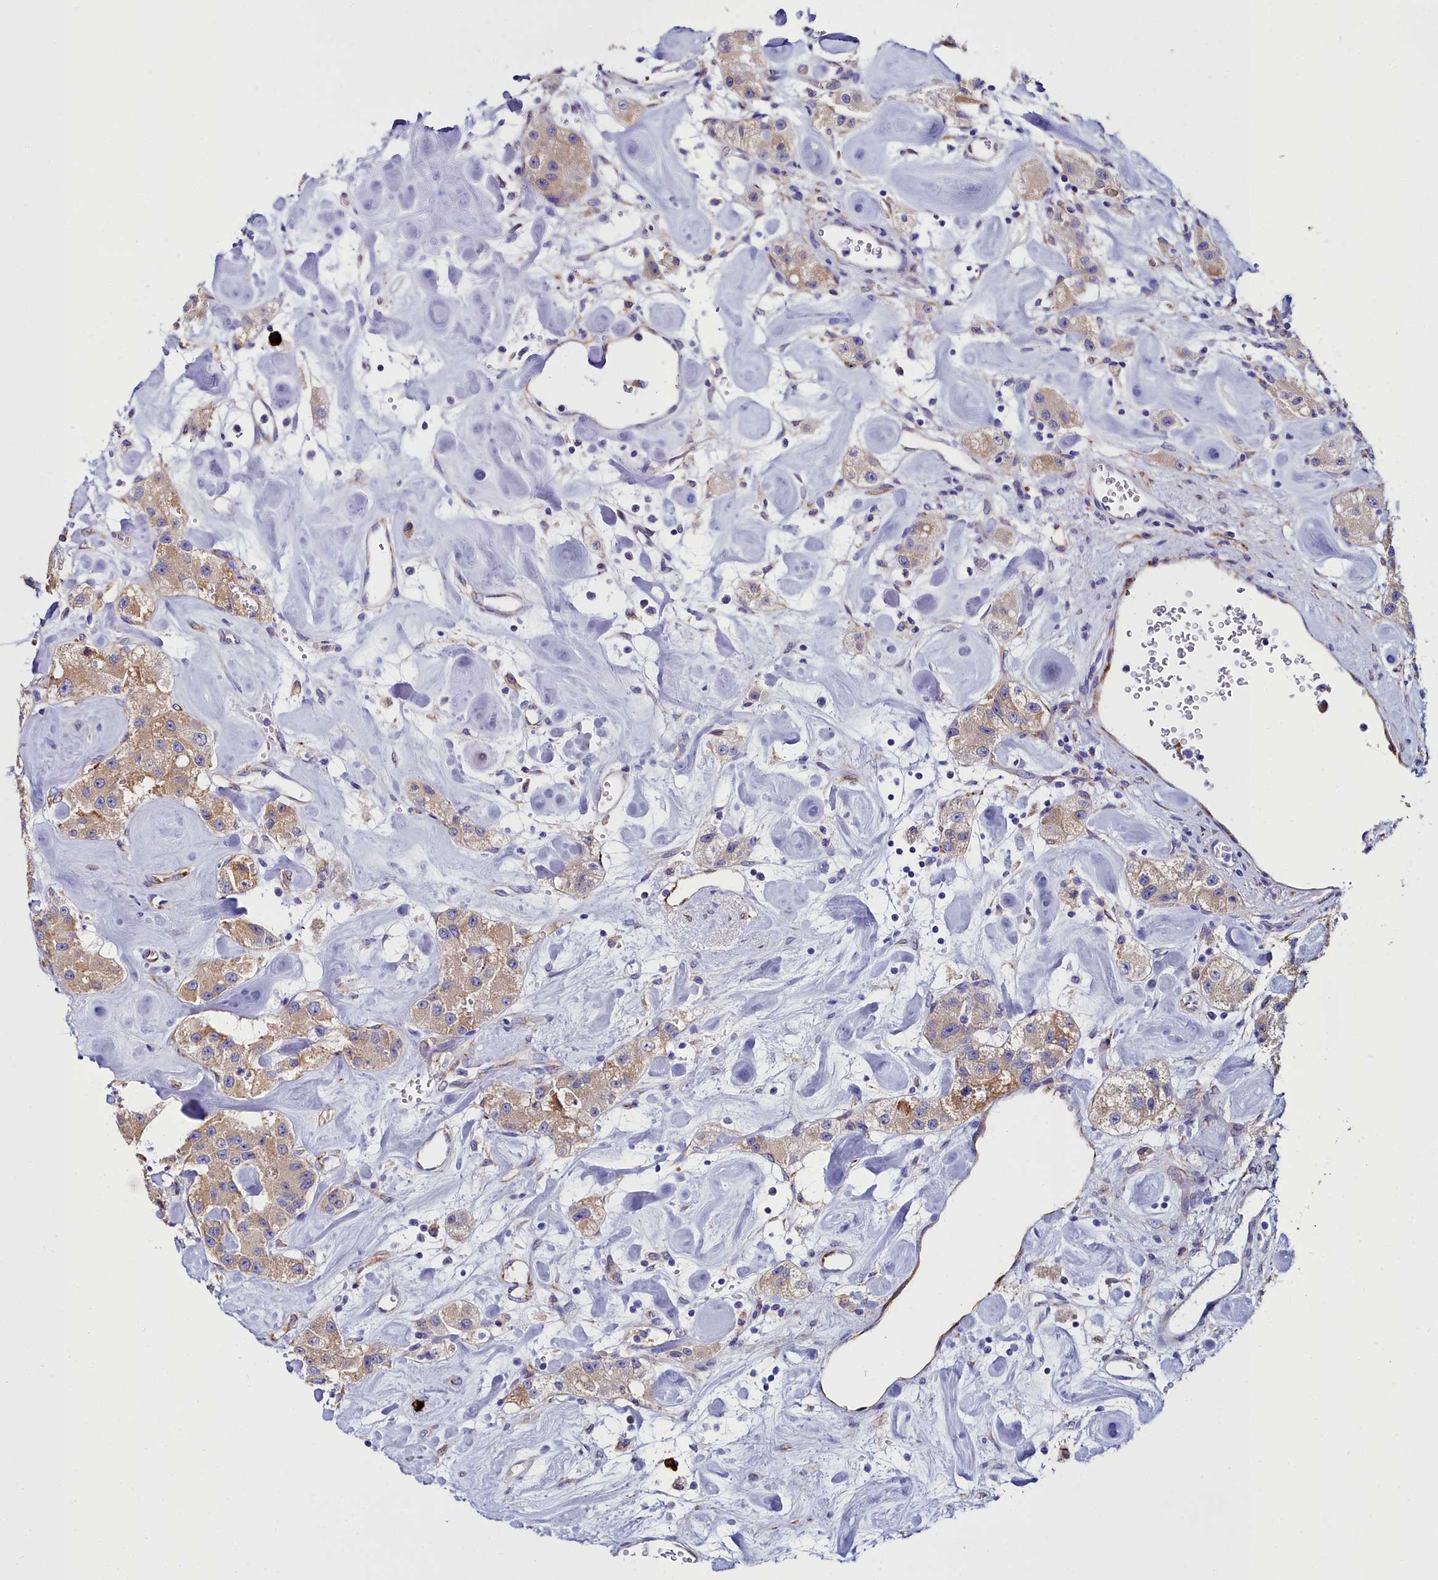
{"staining": {"intensity": "weak", "quantity": ">75%", "location": "cytoplasmic/membranous"}, "tissue": "carcinoid", "cell_type": "Tumor cells", "image_type": "cancer", "snomed": [{"axis": "morphology", "description": "Carcinoid, malignant, NOS"}, {"axis": "topography", "description": "Pancreas"}], "caption": "A photomicrograph of human carcinoid stained for a protein displays weak cytoplasmic/membranous brown staining in tumor cells.", "gene": "TXNDC5", "patient": {"sex": "male", "age": 41}}